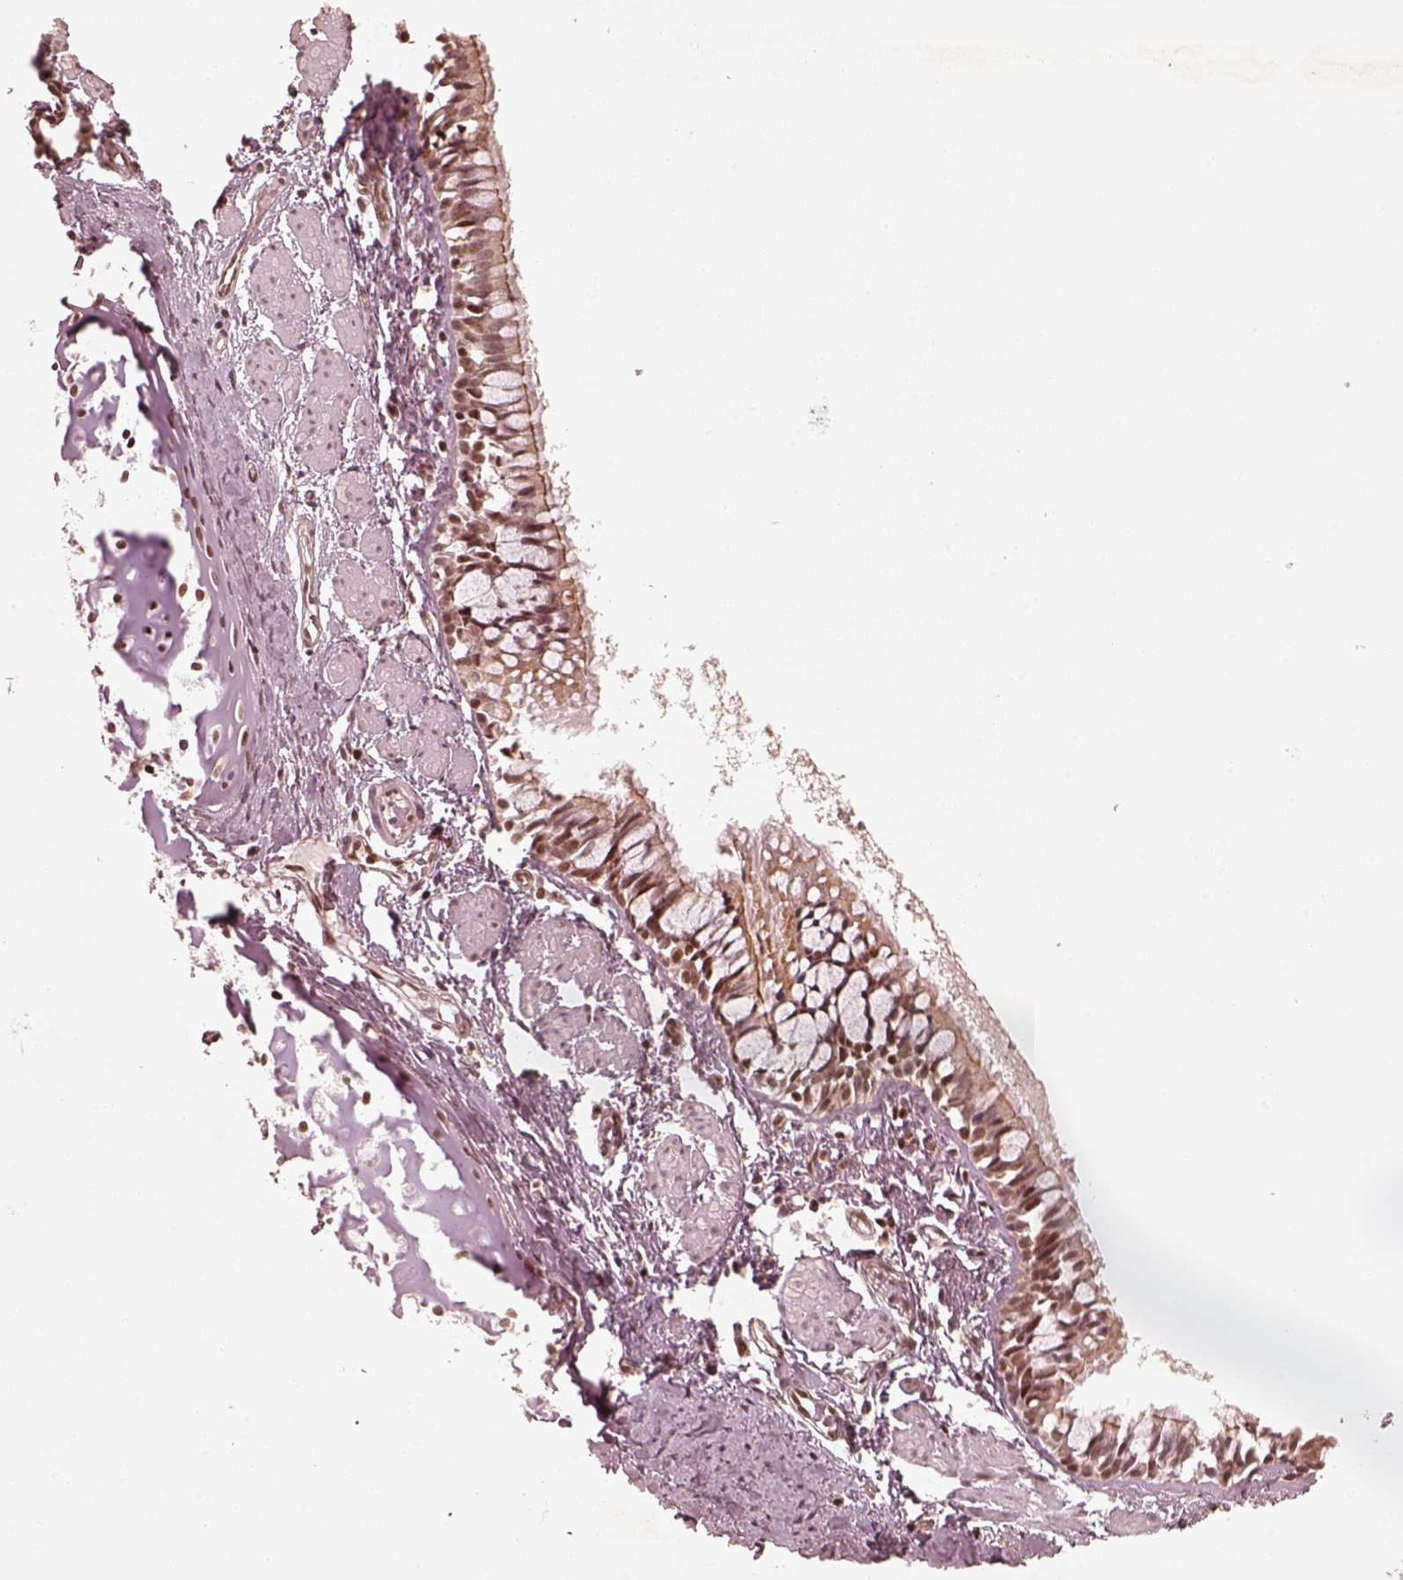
{"staining": {"intensity": "moderate", "quantity": ">75%", "location": "nuclear"}, "tissue": "bronchus", "cell_type": "Respiratory epithelial cells", "image_type": "normal", "snomed": [{"axis": "morphology", "description": "Normal tissue, NOS"}, {"axis": "topography", "description": "Bronchus"}], "caption": "Bronchus stained with DAB IHC shows medium levels of moderate nuclear expression in approximately >75% of respiratory epithelial cells.", "gene": "GMEB2", "patient": {"sex": "male", "age": 1}}